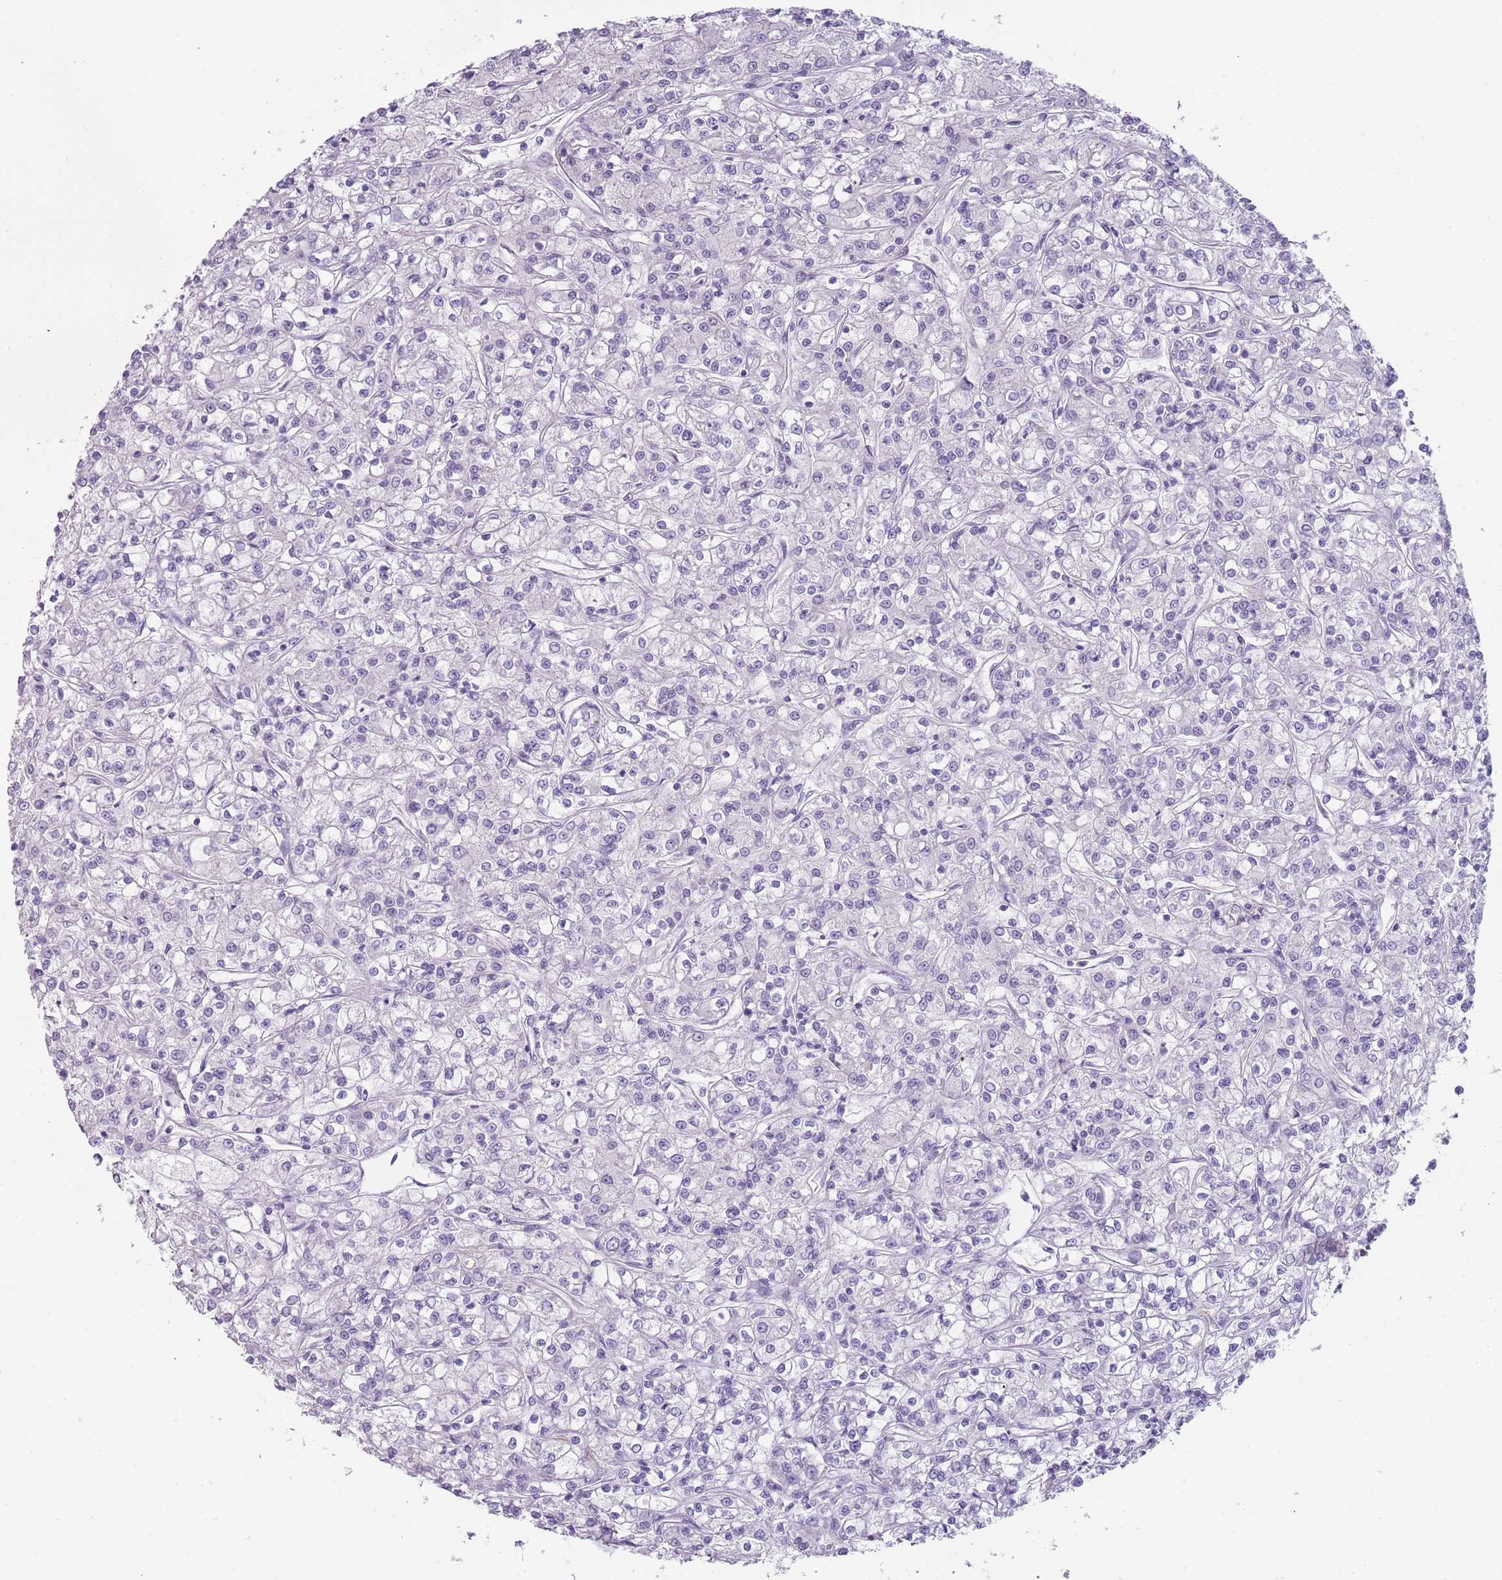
{"staining": {"intensity": "negative", "quantity": "none", "location": "none"}, "tissue": "renal cancer", "cell_type": "Tumor cells", "image_type": "cancer", "snomed": [{"axis": "morphology", "description": "Adenocarcinoma, NOS"}, {"axis": "topography", "description": "Kidney"}], "caption": "The image reveals no significant expression in tumor cells of renal adenocarcinoma.", "gene": "COLEC12", "patient": {"sex": "female", "age": 59}}